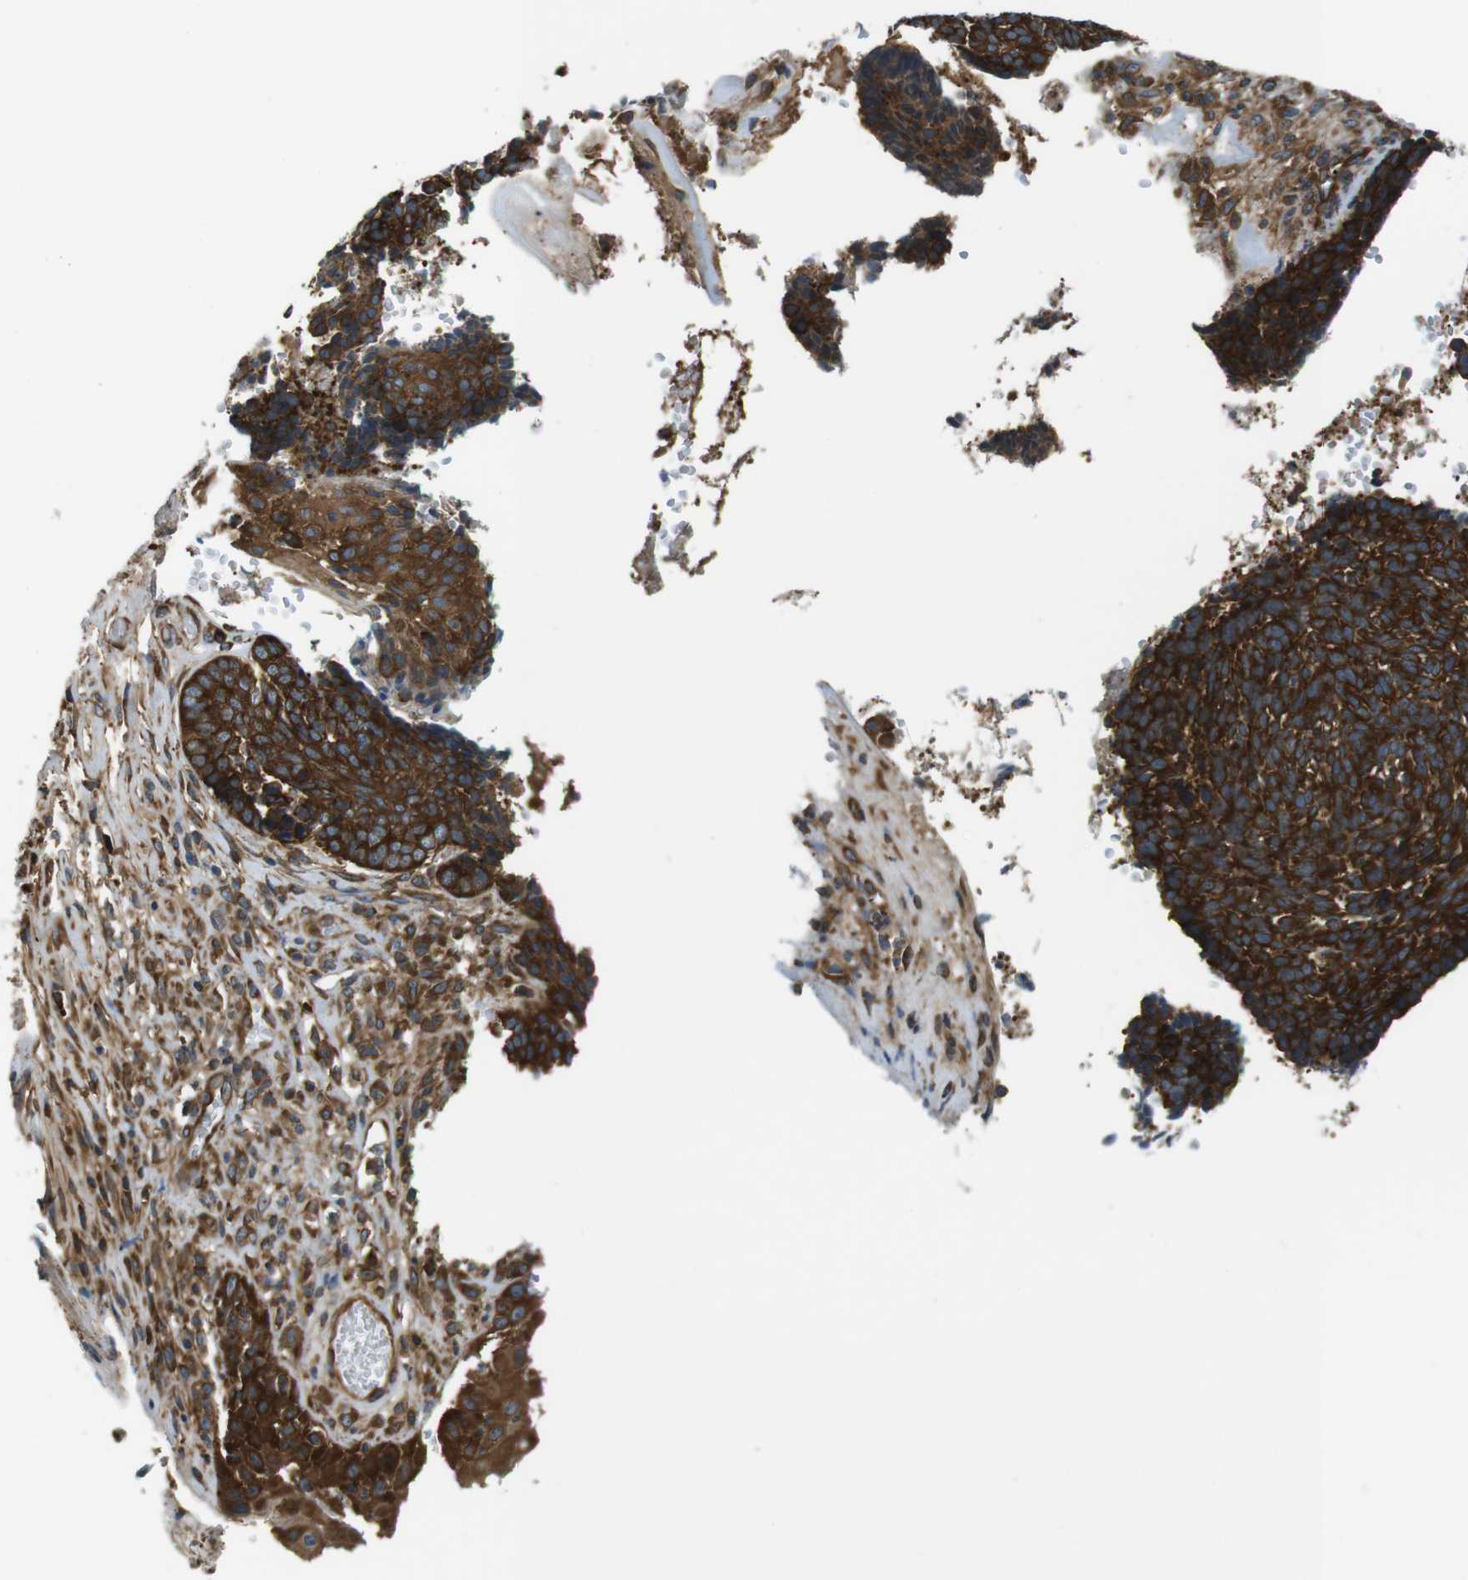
{"staining": {"intensity": "strong", "quantity": "25%-75%", "location": "cytoplasmic/membranous"}, "tissue": "skin cancer", "cell_type": "Tumor cells", "image_type": "cancer", "snomed": [{"axis": "morphology", "description": "Basal cell carcinoma"}, {"axis": "topography", "description": "Skin"}], "caption": "Human skin basal cell carcinoma stained with a brown dye demonstrates strong cytoplasmic/membranous positive expression in about 25%-75% of tumor cells.", "gene": "TSC1", "patient": {"sex": "male", "age": 84}}